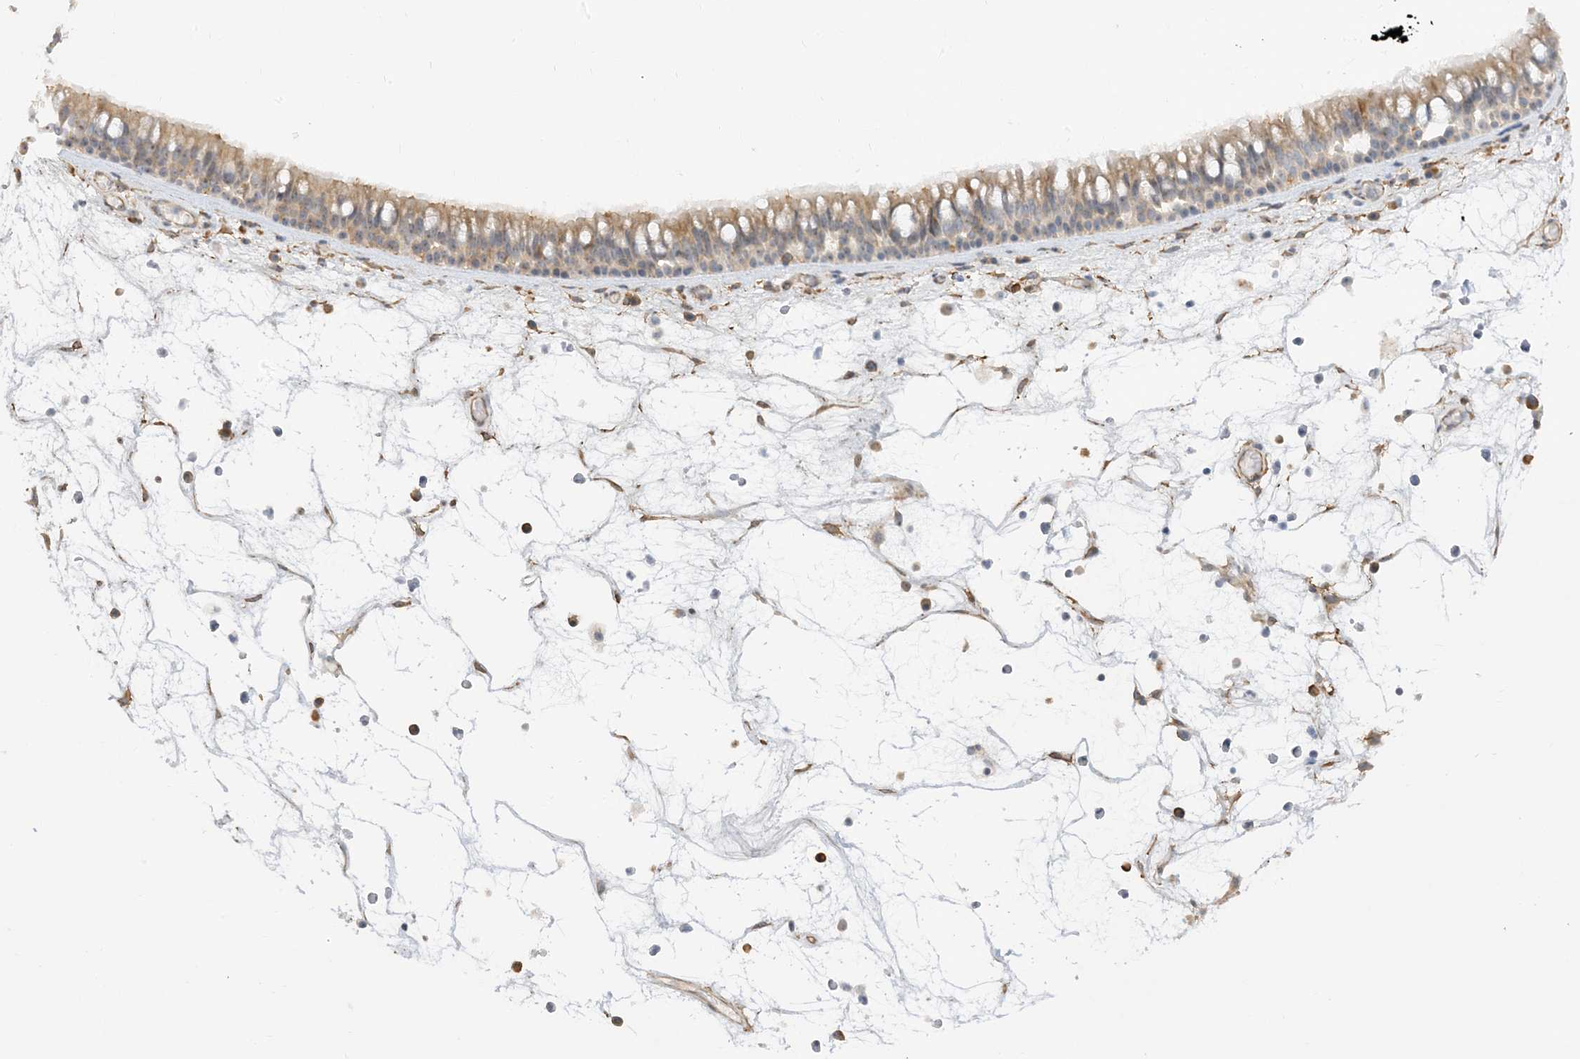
{"staining": {"intensity": "moderate", "quantity": "<25%", "location": "cytoplasmic/membranous"}, "tissue": "nasopharynx", "cell_type": "Respiratory epithelial cells", "image_type": "normal", "snomed": [{"axis": "morphology", "description": "Normal tissue, NOS"}, {"axis": "morphology", "description": "Inflammation, NOS"}, {"axis": "morphology", "description": "Malignant melanoma, Metastatic site"}, {"axis": "topography", "description": "Nasopharynx"}], "caption": "The micrograph exhibits immunohistochemical staining of normal nasopharynx. There is moderate cytoplasmic/membranous staining is present in about <25% of respiratory epithelial cells.", "gene": "IL36B", "patient": {"sex": "male", "age": 70}}